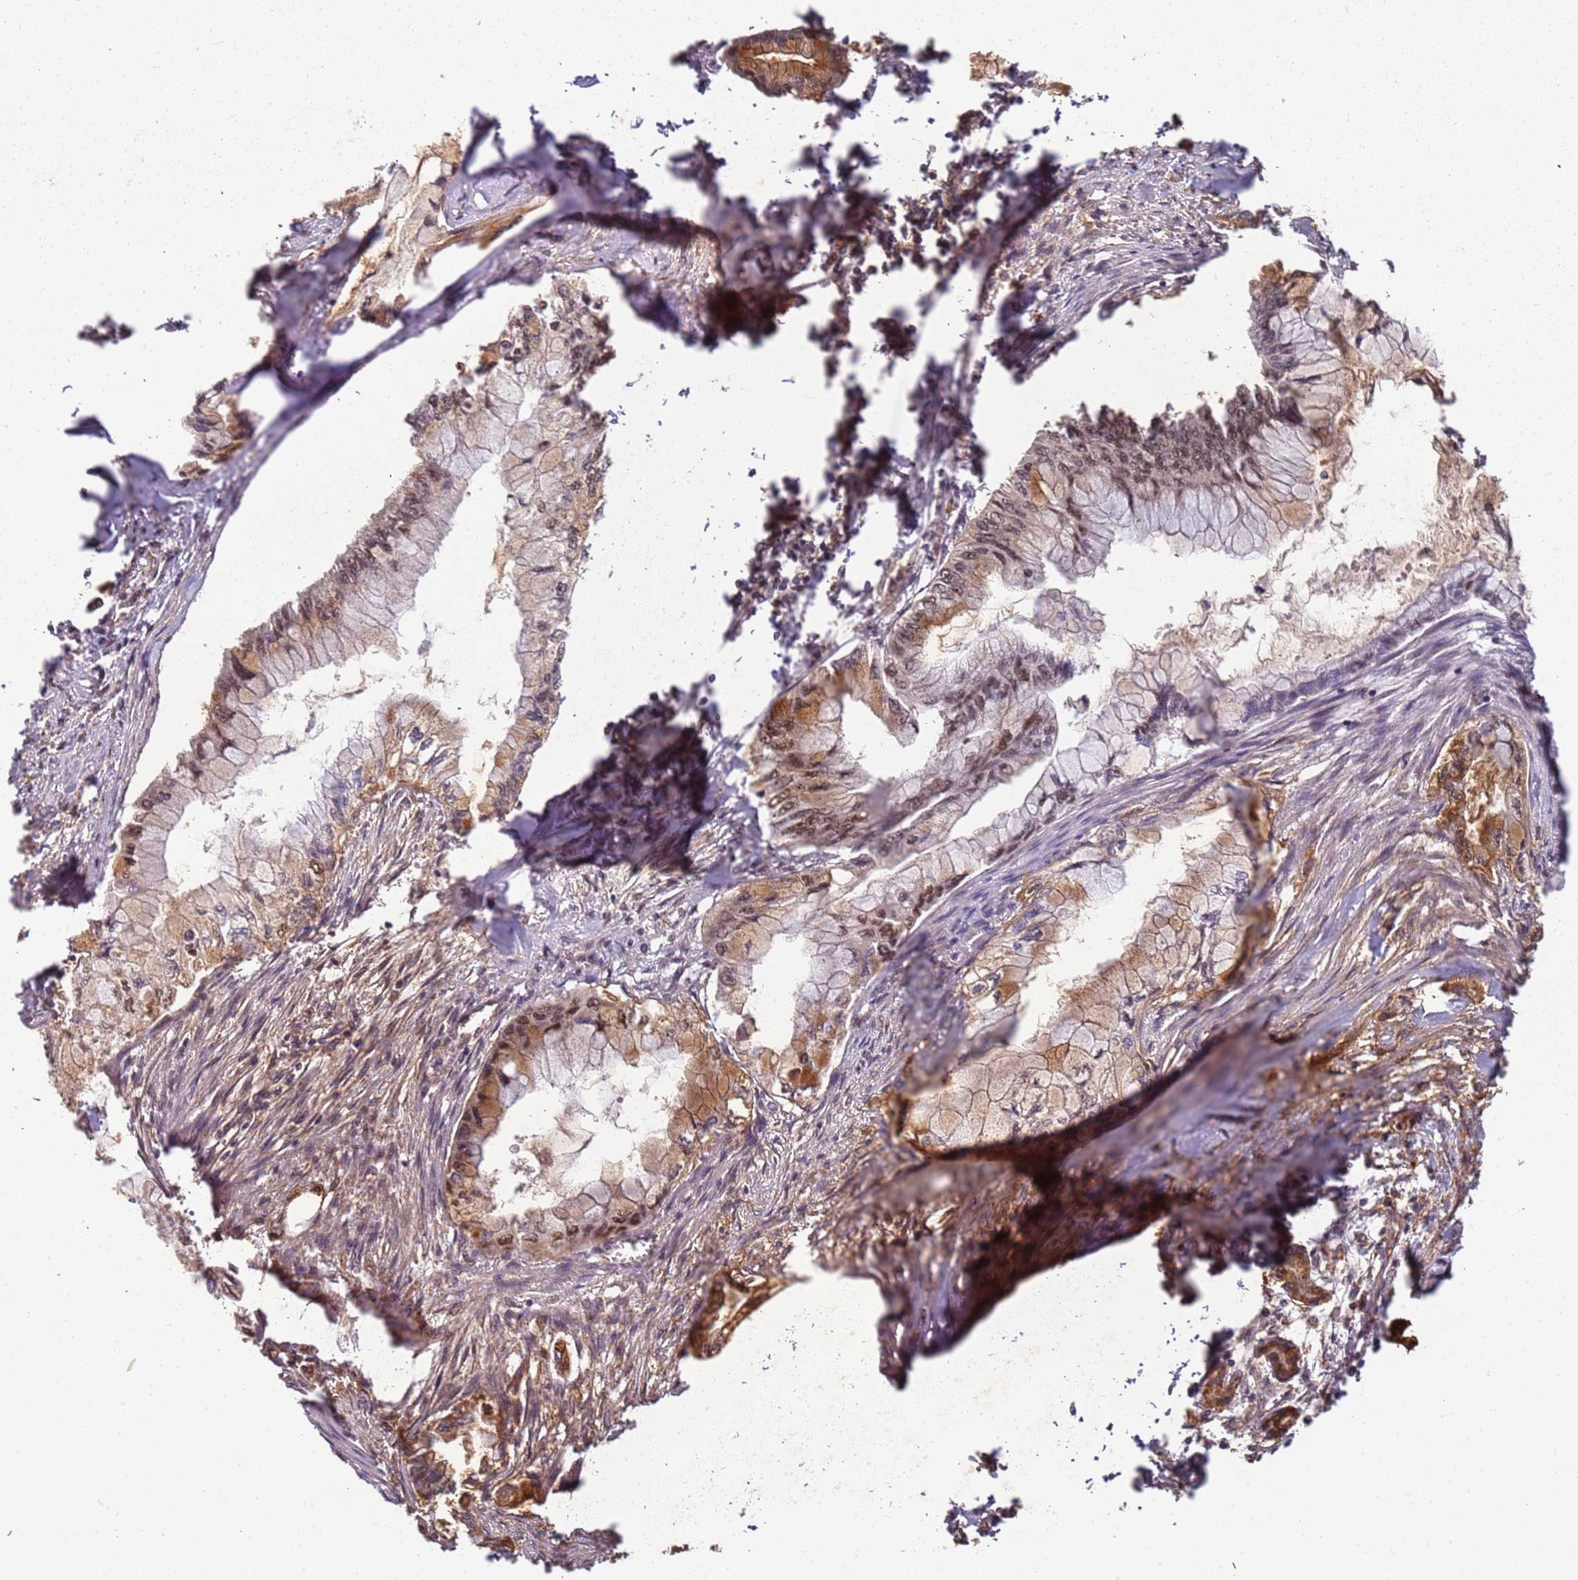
{"staining": {"intensity": "moderate", "quantity": ">75%", "location": "cytoplasmic/membranous,nuclear"}, "tissue": "pancreatic cancer", "cell_type": "Tumor cells", "image_type": "cancer", "snomed": [{"axis": "morphology", "description": "Adenocarcinoma, NOS"}, {"axis": "topography", "description": "Pancreas"}], "caption": "Moderate cytoplasmic/membranous and nuclear positivity for a protein is present in approximately >75% of tumor cells of adenocarcinoma (pancreatic) using immunohistochemistry.", "gene": "POLR3H", "patient": {"sex": "male", "age": 48}}